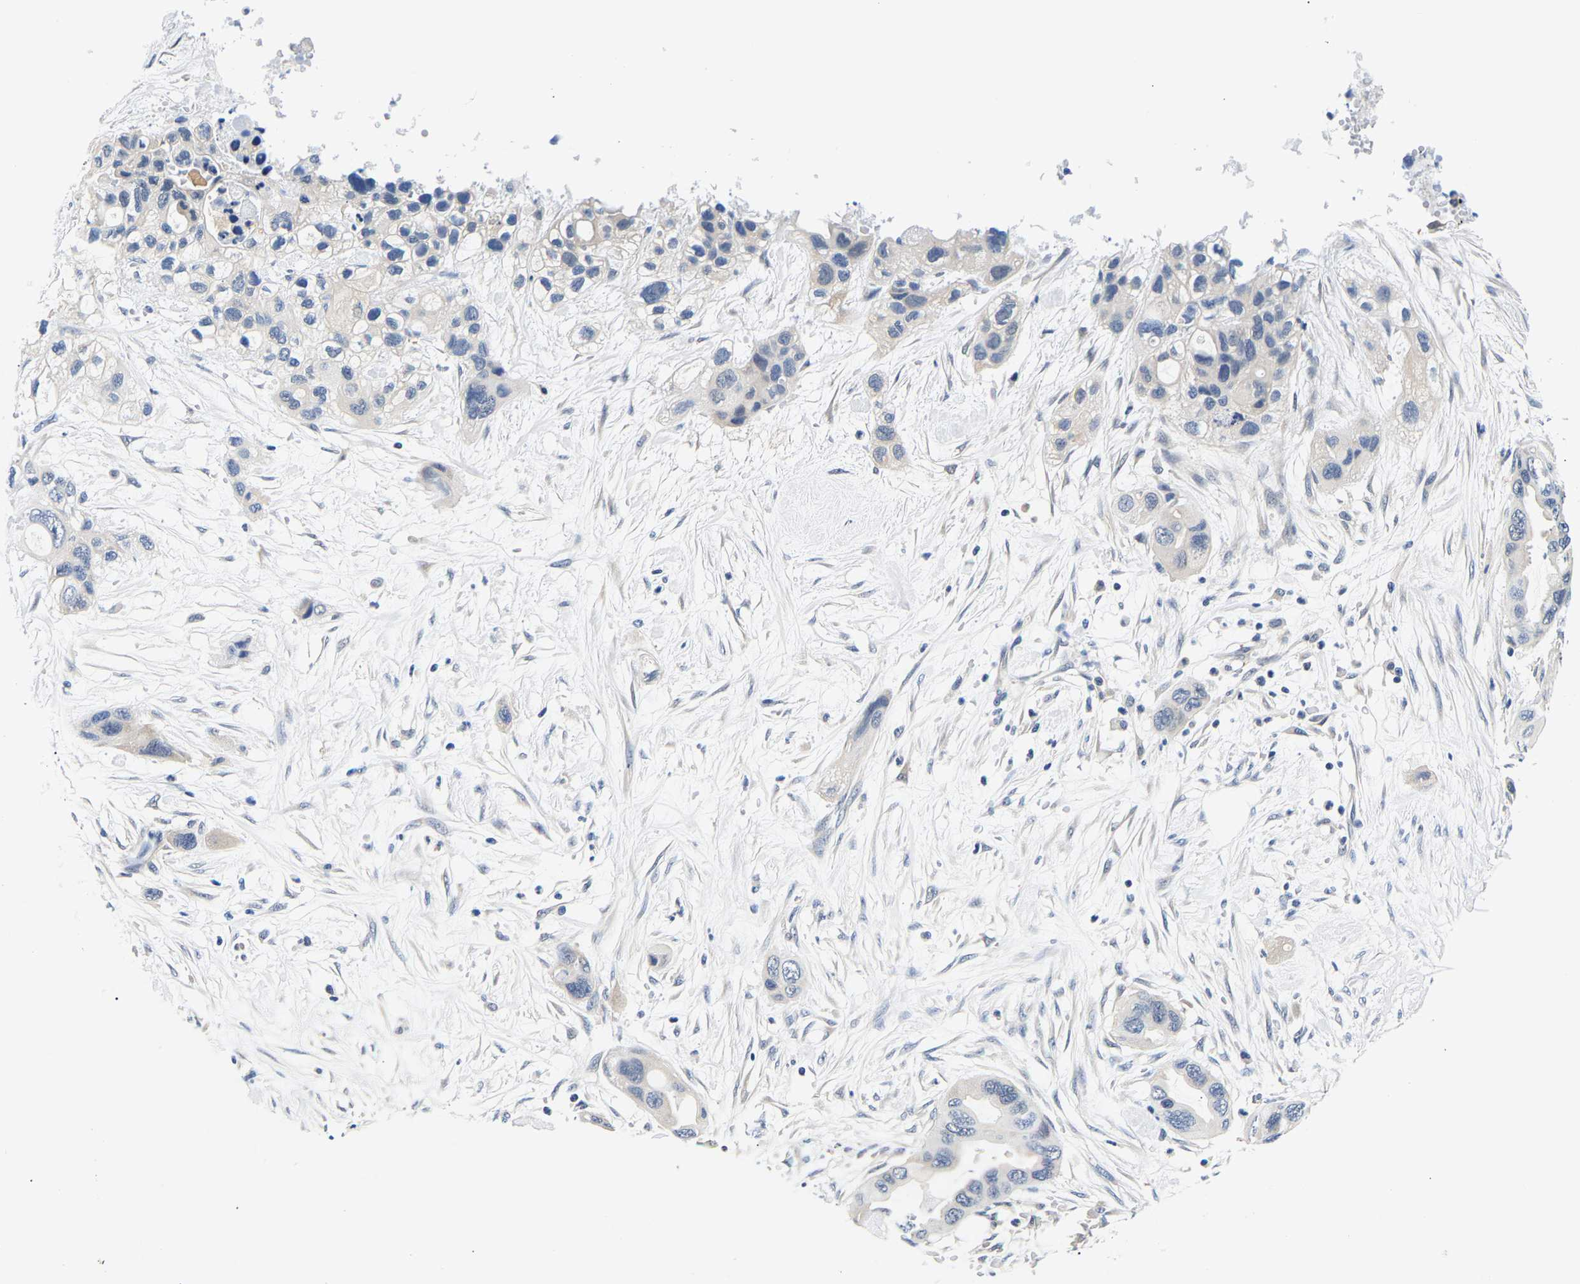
{"staining": {"intensity": "negative", "quantity": "none", "location": "none"}, "tissue": "pancreatic cancer", "cell_type": "Tumor cells", "image_type": "cancer", "snomed": [{"axis": "morphology", "description": "Adenocarcinoma, NOS"}, {"axis": "topography", "description": "Pancreas"}], "caption": "IHC of human pancreatic cancer (adenocarcinoma) exhibits no staining in tumor cells.", "gene": "UCHL3", "patient": {"sex": "female", "age": 71}}